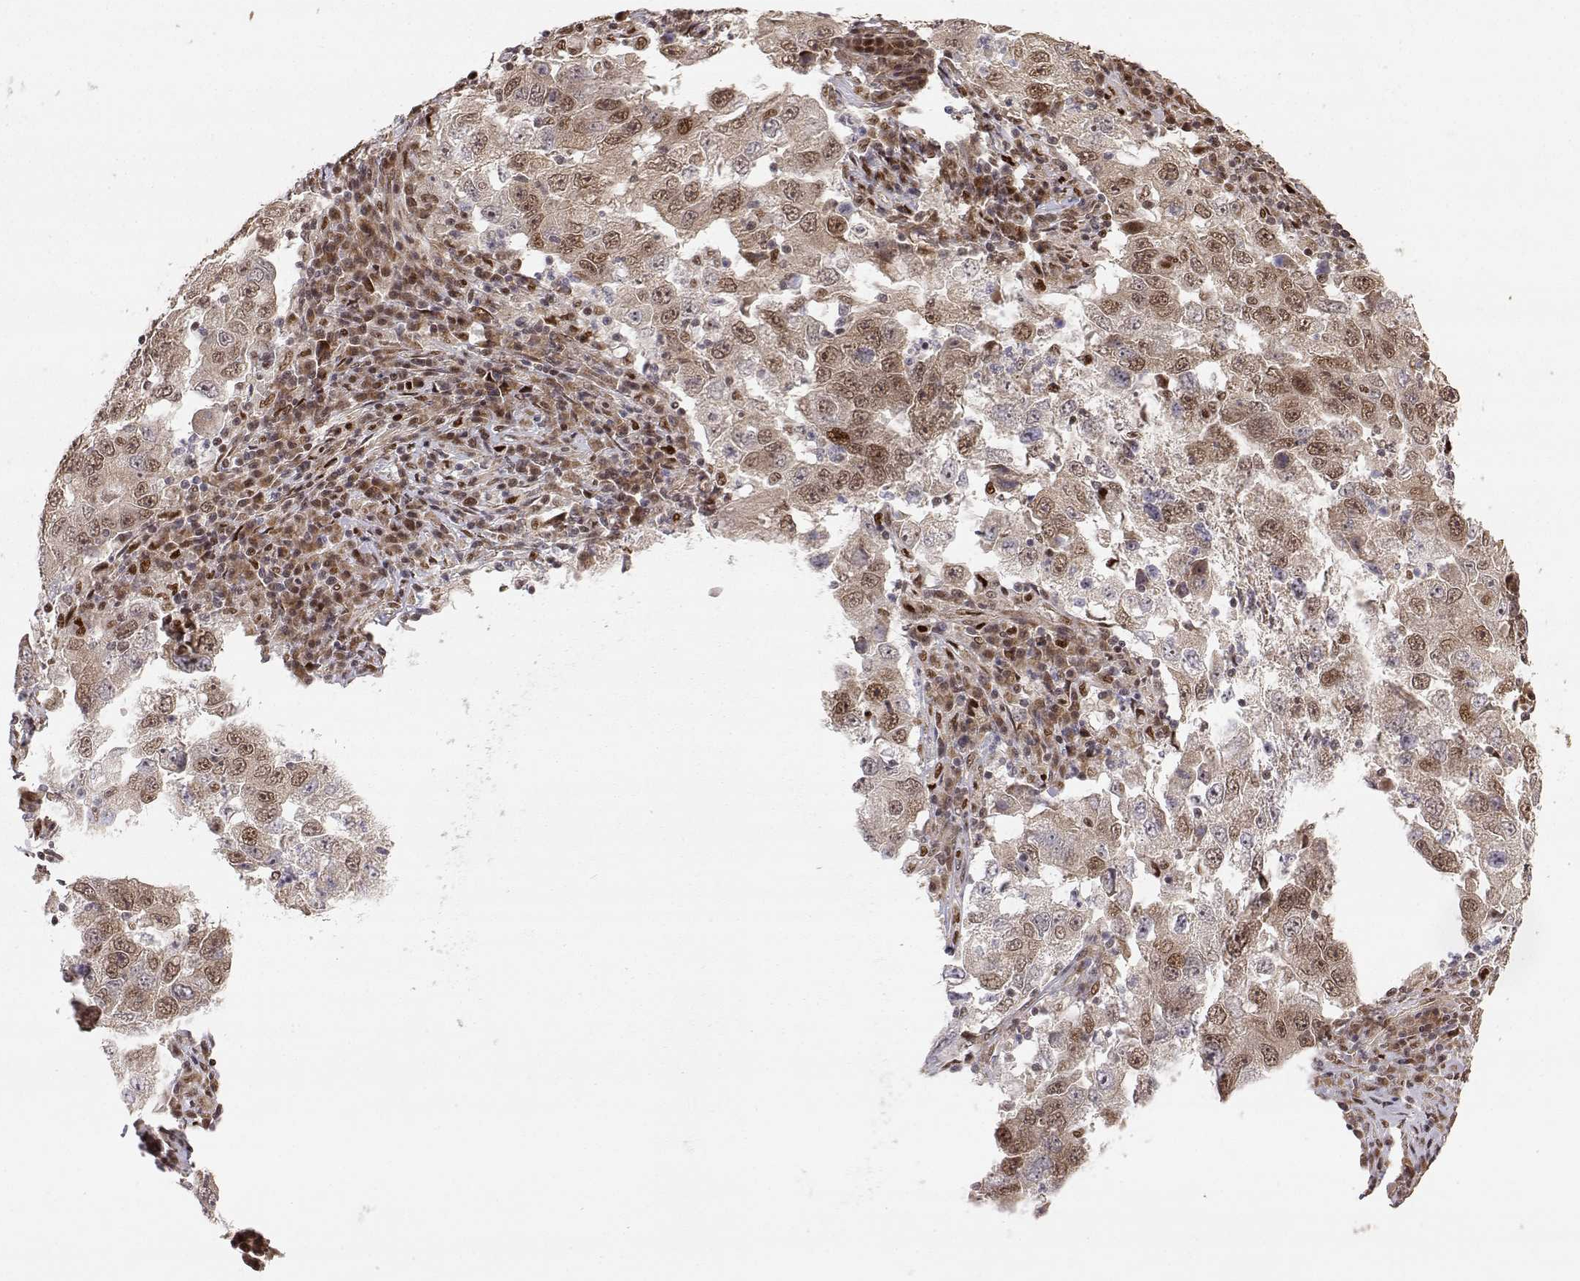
{"staining": {"intensity": "weak", "quantity": "25%-75%", "location": "cytoplasmic/membranous,nuclear"}, "tissue": "lung cancer", "cell_type": "Tumor cells", "image_type": "cancer", "snomed": [{"axis": "morphology", "description": "Adenocarcinoma, NOS"}, {"axis": "topography", "description": "Lung"}], "caption": "Immunohistochemical staining of adenocarcinoma (lung) demonstrates weak cytoplasmic/membranous and nuclear protein staining in about 25%-75% of tumor cells.", "gene": "BRCA1", "patient": {"sex": "male", "age": 73}}